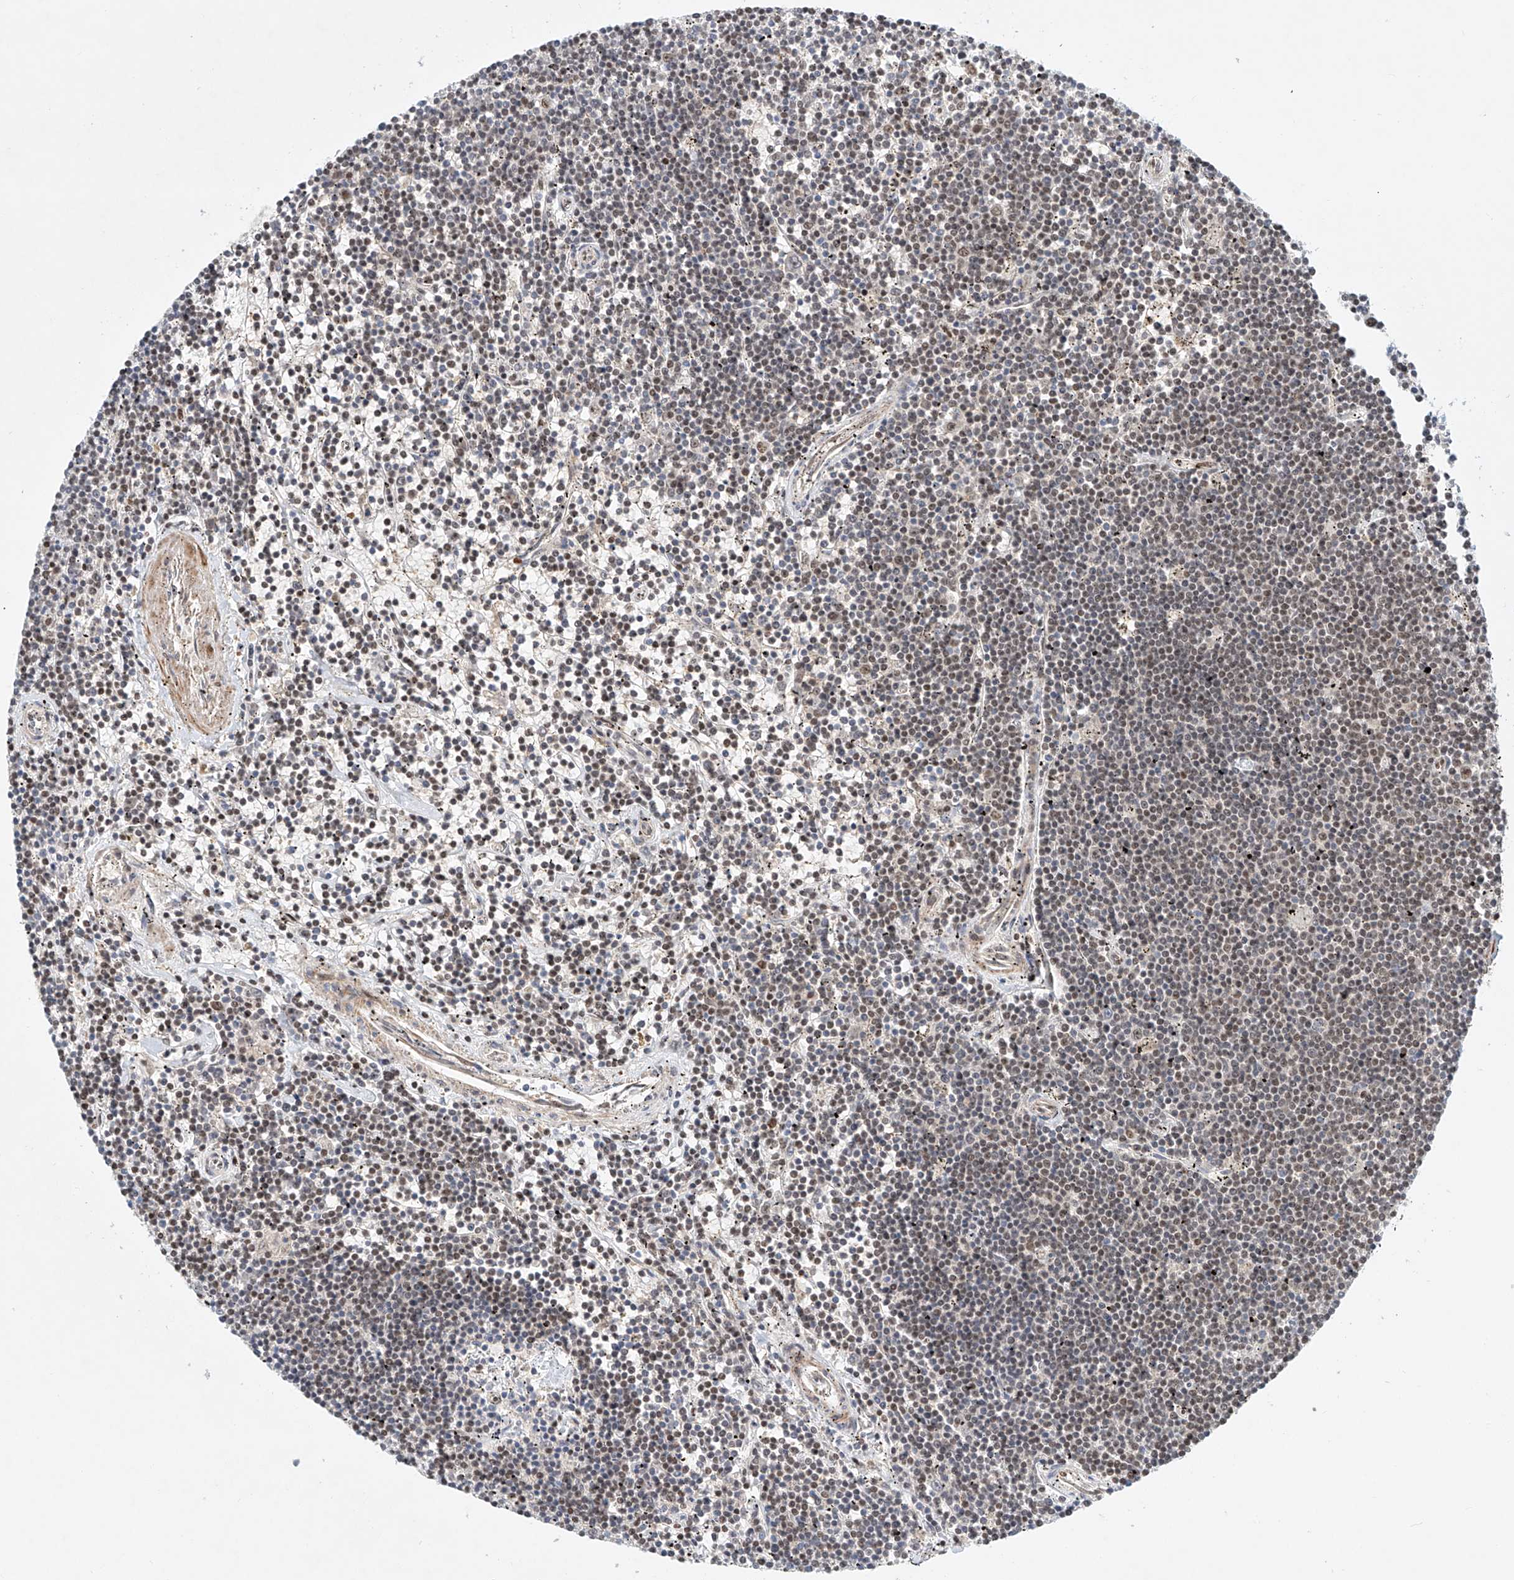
{"staining": {"intensity": "weak", "quantity": "<25%", "location": "nuclear"}, "tissue": "lymphoma", "cell_type": "Tumor cells", "image_type": "cancer", "snomed": [{"axis": "morphology", "description": "Malignant lymphoma, non-Hodgkin's type, Low grade"}, {"axis": "topography", "description": "Spleen"}], "caption": "DAB immunohistochemical staining of lymphoma shows no significant staining in tumor cells.", "gene": "ZNF470", "patient": {"sex": "male", "age": 76}}